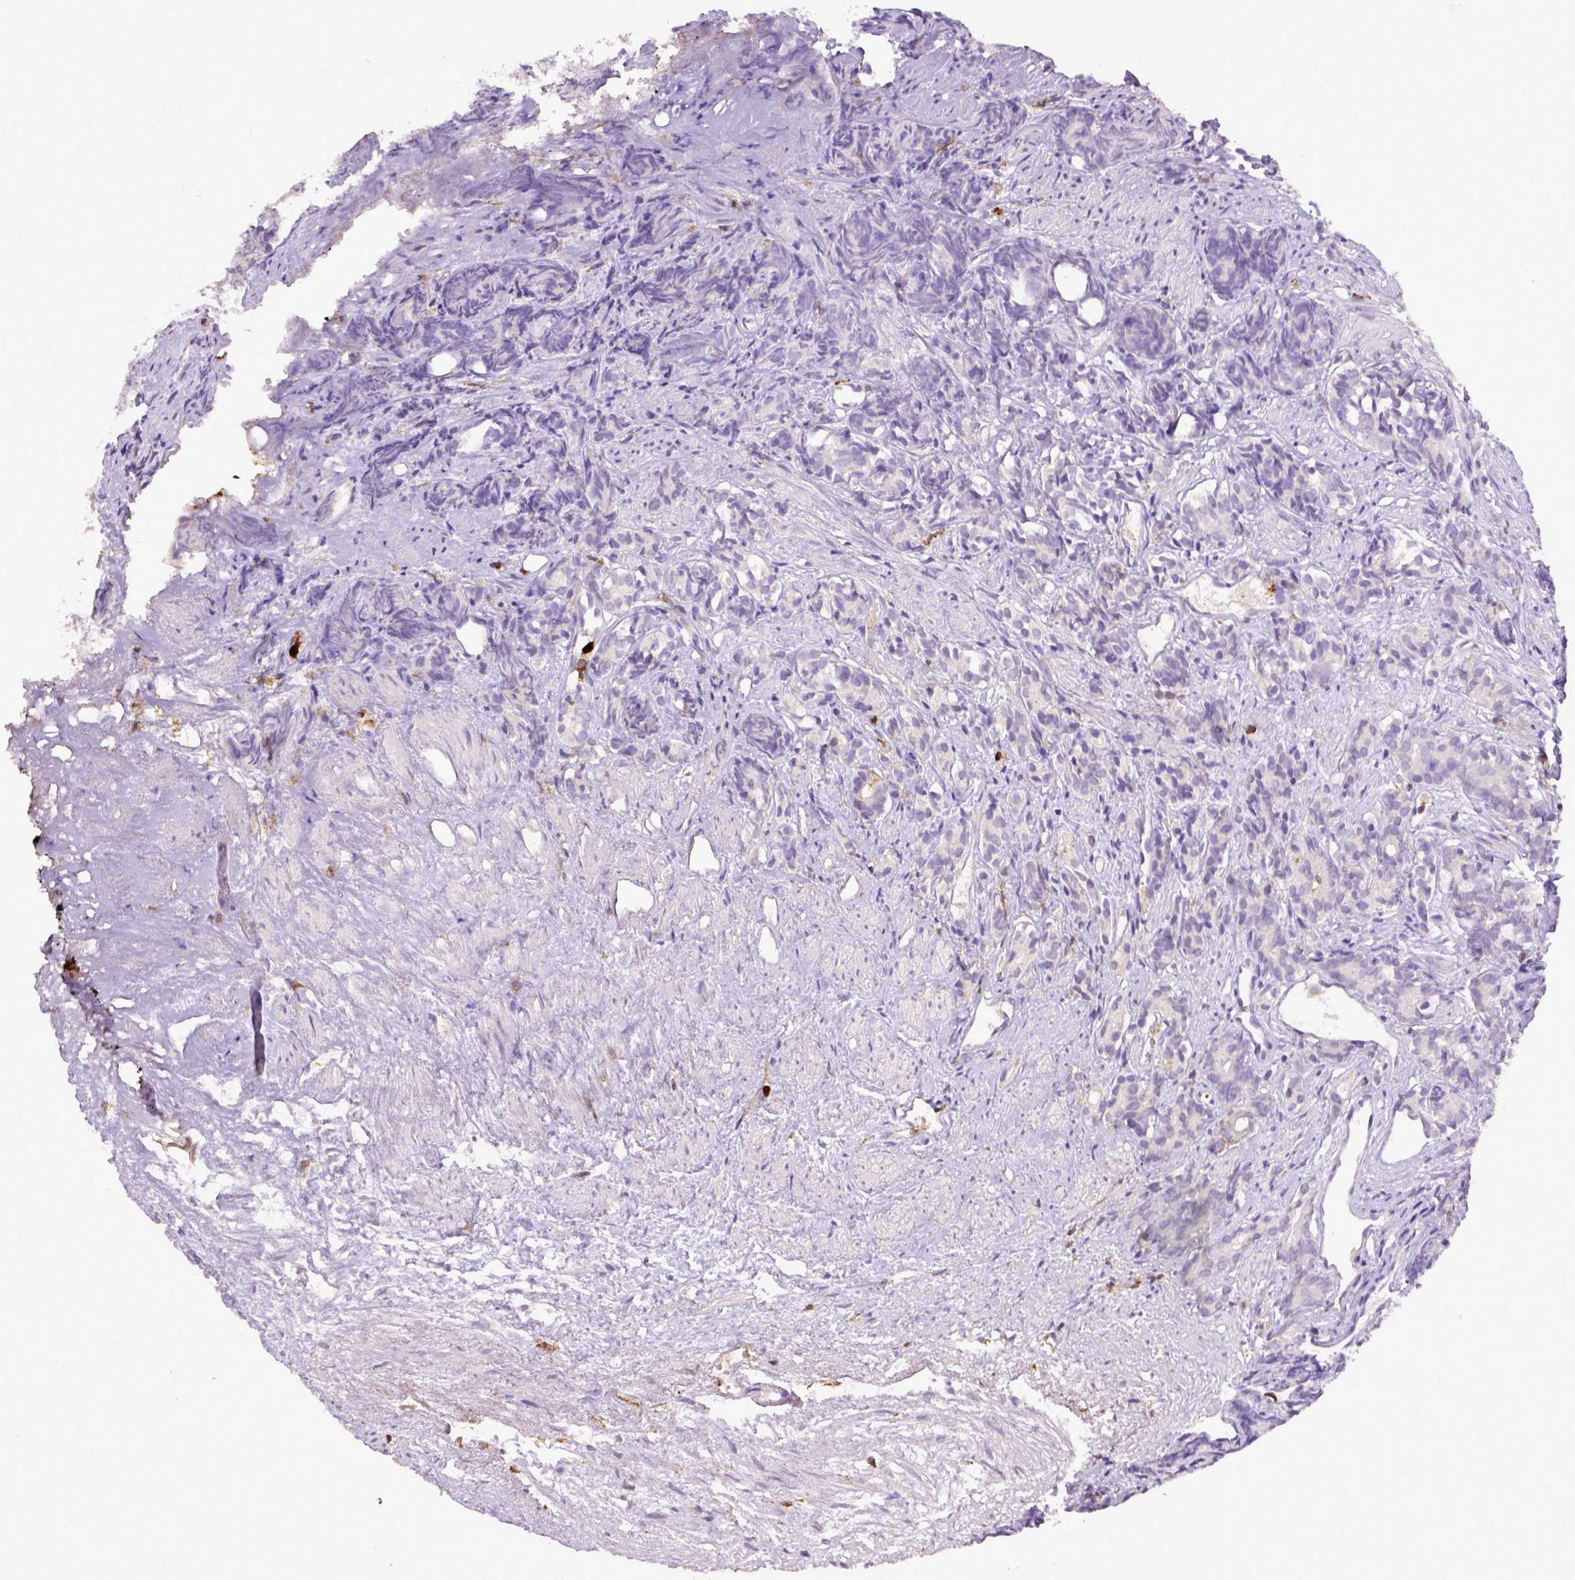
{"staining": {"intensity": "negative", "quantity": "none", "location": "none"}, "tissue": "prostate cancer", "cell_type": "Tumor cells", "image_type": "cancer", "snomed": [{"axis": "morphology", "description": "Adenocarcinoma, High grade"}, {"axis": "topography", "description": "Prostate"}], "caption": "Tumor cells show no significant protein staining in prostate high-grade adenocarcinoma.", "gene": "ITGAM", "patient": {"sex": "male", "age": 84}}